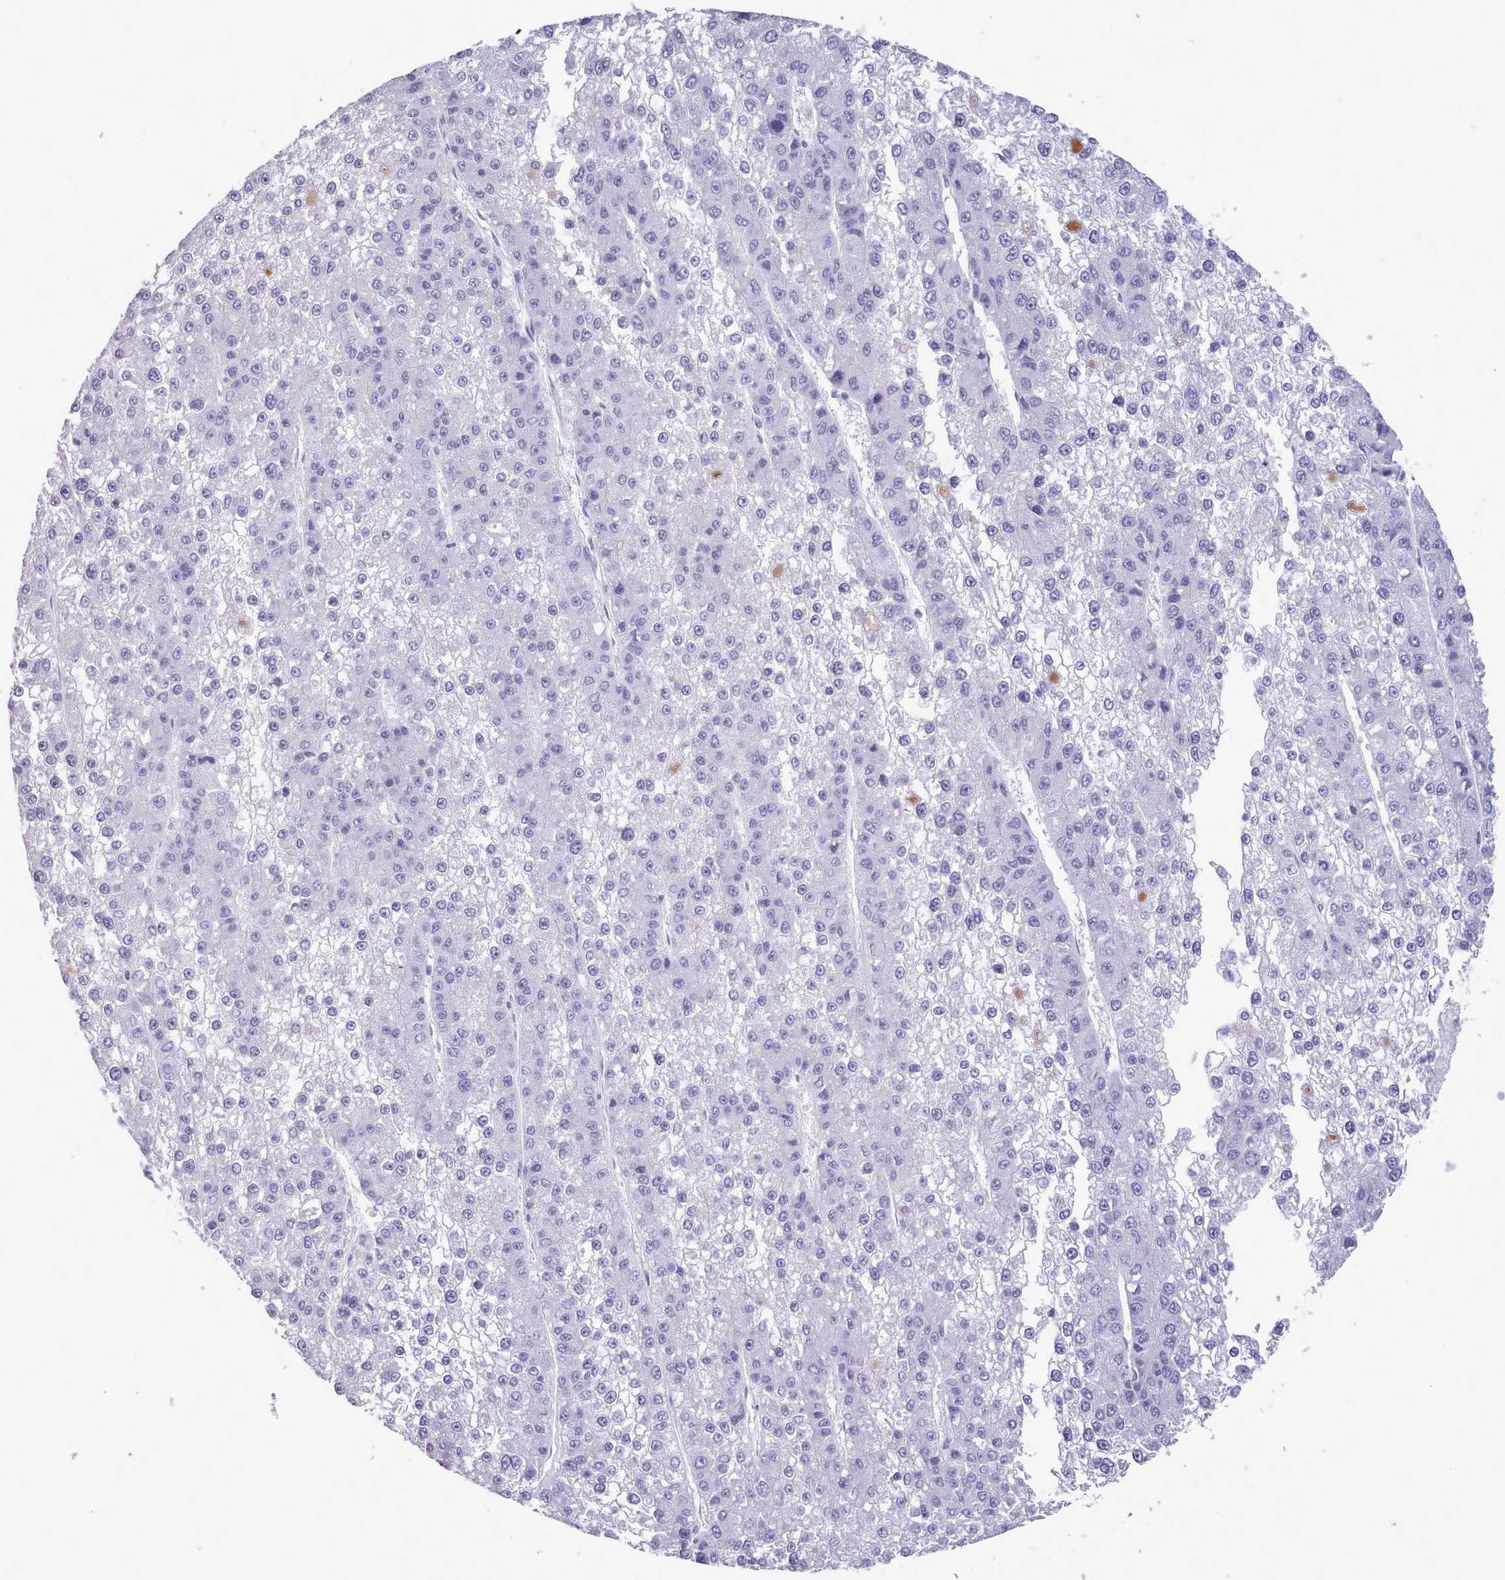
{"staining": {"intensity": "negative", "quantity": "none", "location": "none"}, "tissue": "liver cancer", "cell_type": "Tumor cells", "image_type": "cancer", "snomed": [{"axis": "morphology", "description": "Carcinoma, Hepatocellular, NOS"}, {"axis": "topography", "description": "Liver"}], "caption": "IHC photomicrograph of human liver cancer stained for a protein (brown), which reveals no staining in tumor cells. The staining was performed using DAB to visualize the protein expression in brown, while the nuclei were stained in blue with hematoxylin (Magnification: 20x).", "gene": "ZNF43", "patient": {"sex": "female", "age": 73}}